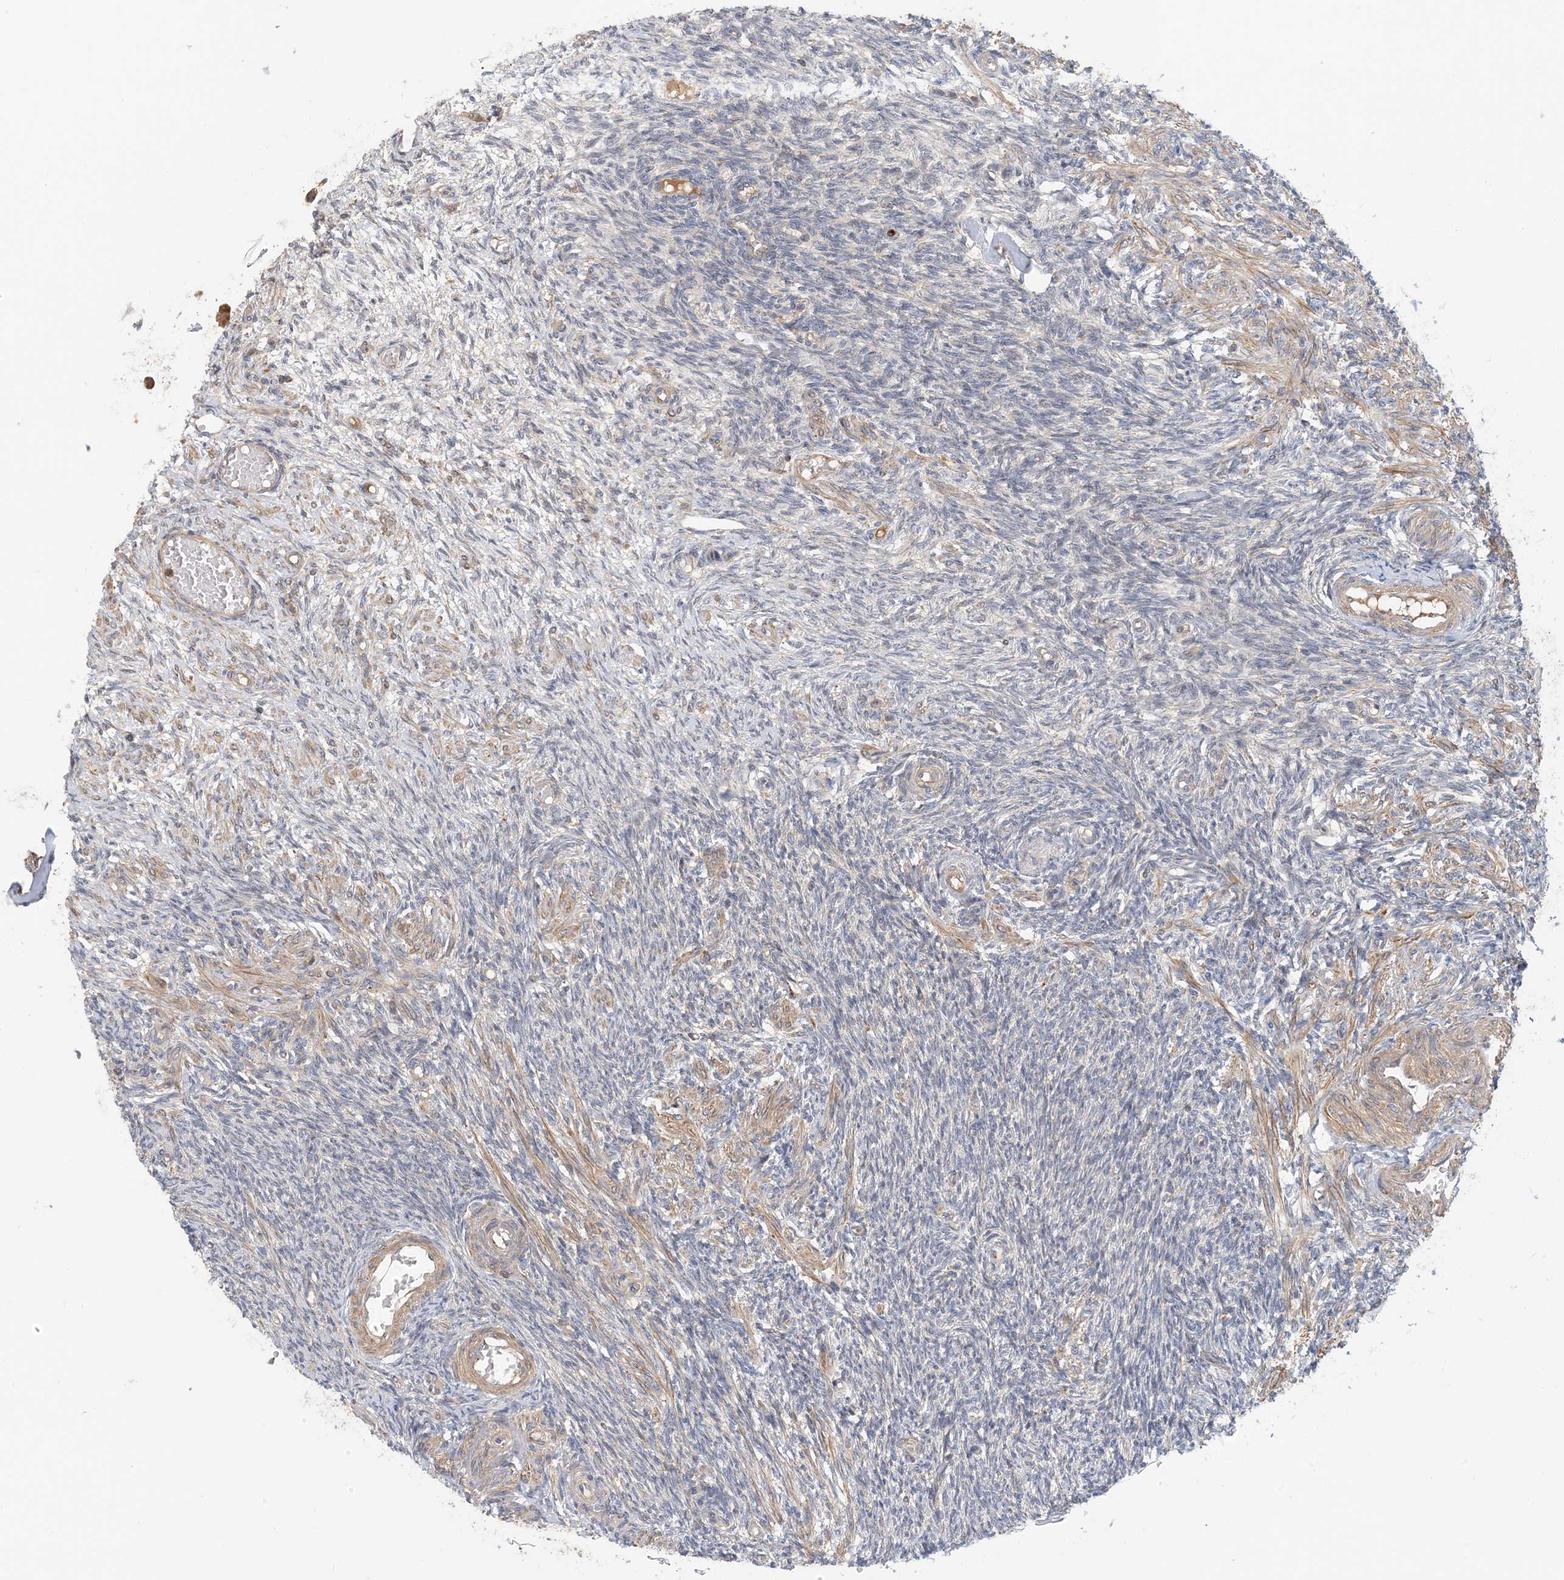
{"staining": {"intensity": "moderate", "quantity": ">75%", "location": "cytoplasmic/membranous"}, "tissue": "ovary", "cell_type": "Follicle cells", "image_type": "normal", "snomed": [{"axis": "morphology", "description": "Normal tissue, NOS"}, {"axis": "topography", "description": "Ovary"}], "caption": "Follicle cells display moderate cytoplasmic/membranous staining in about >75% of cells in benign ovary. (DAB (3,3'-diaminobenzidine) IHC, brown staining for protein, blue staining for nuclei).", "gene": "COLEC11", "patient": {"sex": "female", "age": 27}}